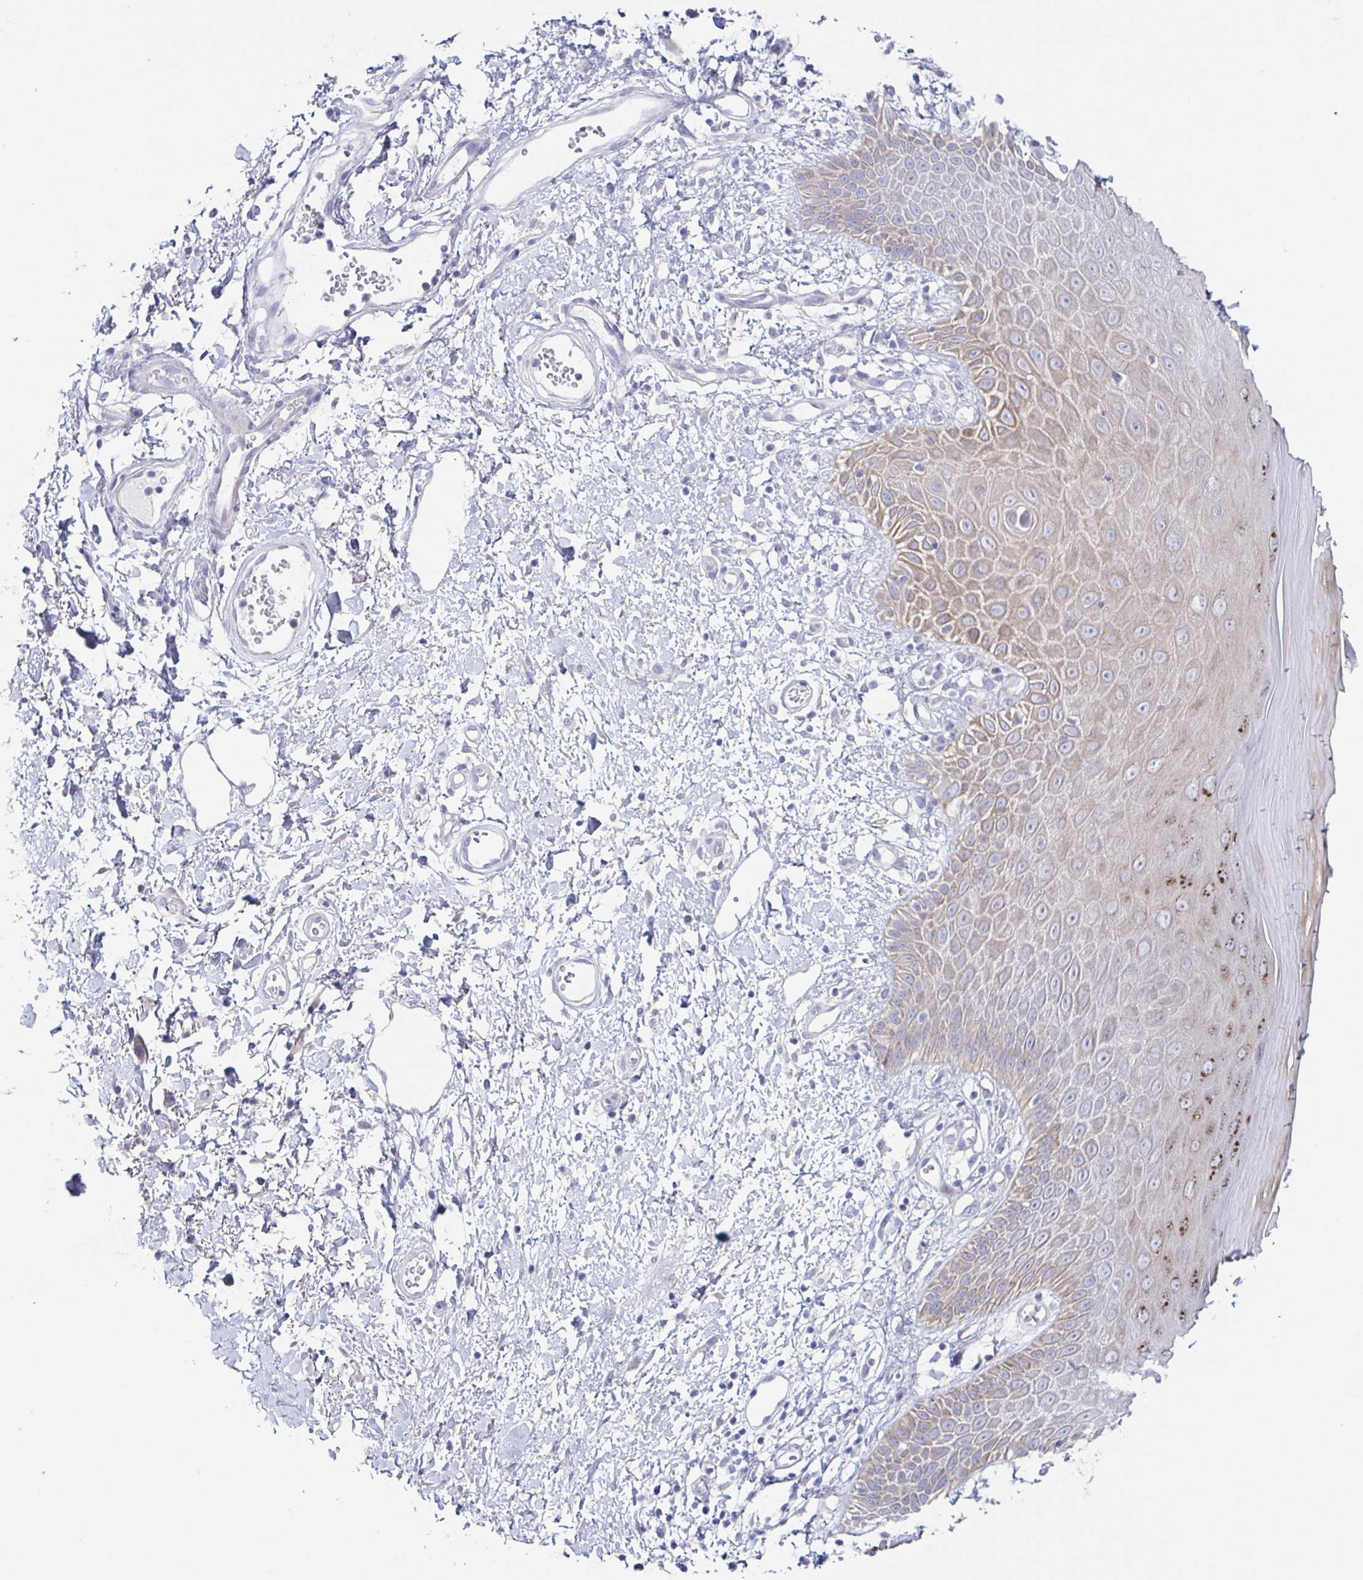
{"staining": {"intensity": "moderate", "quantity": "<25%", "location": "cytoplasmic/membranous"}, "tissue": "skin", "cell_type": "Epidermal cells", "image_type": "normal", "snomed": [{"axis": "morphology", "description": "Normal tissue, NOS"}, {"axis": "topography", "description": "Anal"}, {"axis": "topography", "description": "Peripheral nerve tissue"}], "caption": "Immunohistochemistry (IHC) (DAB) staining of benign skin reveals moderate cytoplasmic/membranous protein positivity in approximately <25% of epidermal cells.", "gene": "HTR2A", "patient": {"sex": "male", "age": 78}}